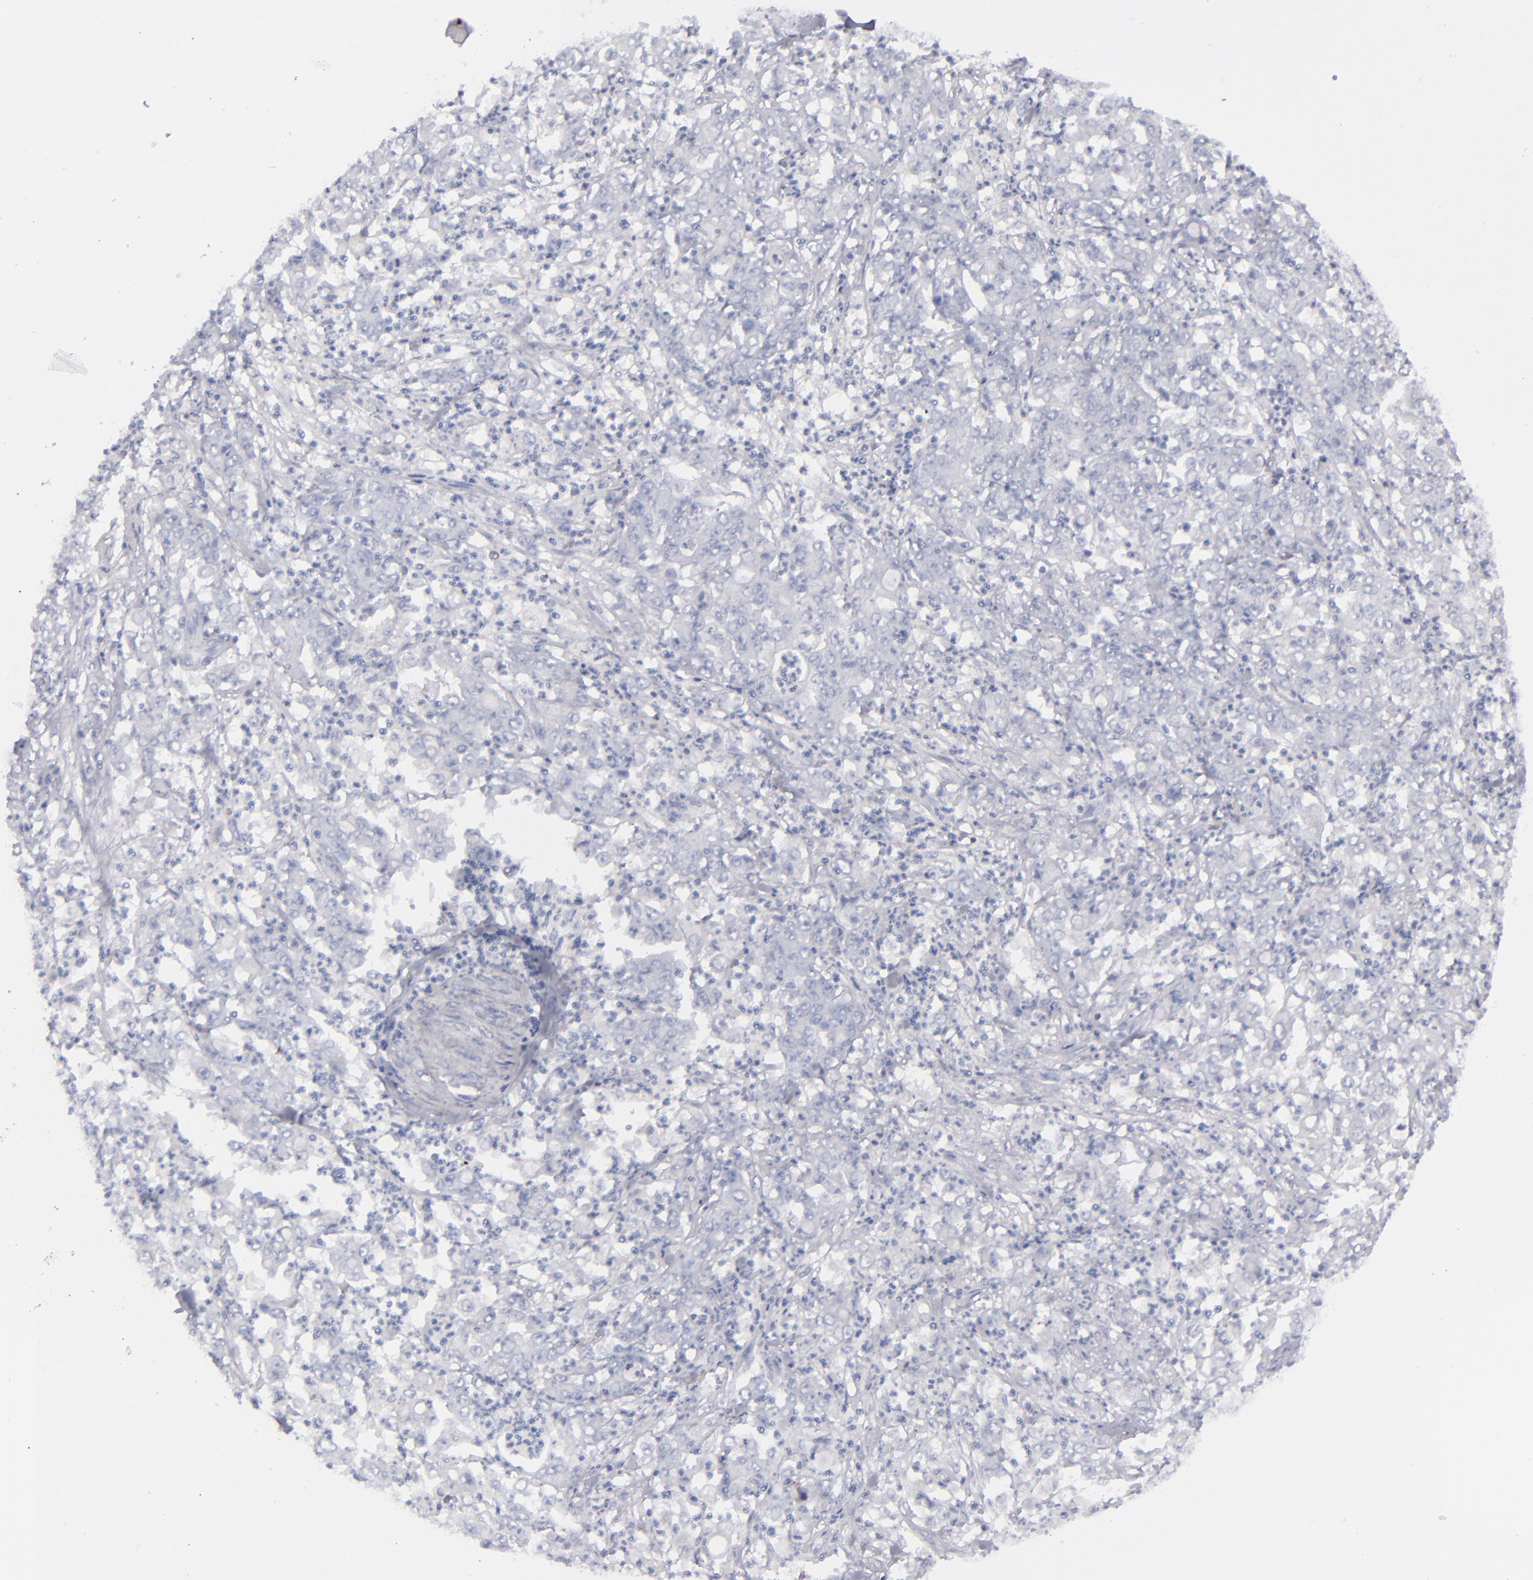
{"staining": {"intensity": "negative", "quantity": "none", "location": "none"}, "tissue": "stomach cancer", "cell_type": "Tumor cells", "image_type": "cancer", "snomed": [{"axis": "morphology", "description": "Adenocarcinoma, NOS"}, {"axis": "topography", "description": "Stomach, lower"}], "caption": "A micrograph of stomach cancer stained for a protein exhibits no brown staining in tumor cells. The staining was performed using DAB to visualize the protein expression in brown, while the nuclei were stained in blue with hematoxylin (Magnification: 20x).", "gene": "CD22", "patient": {"sex": "female", "age": 71}}